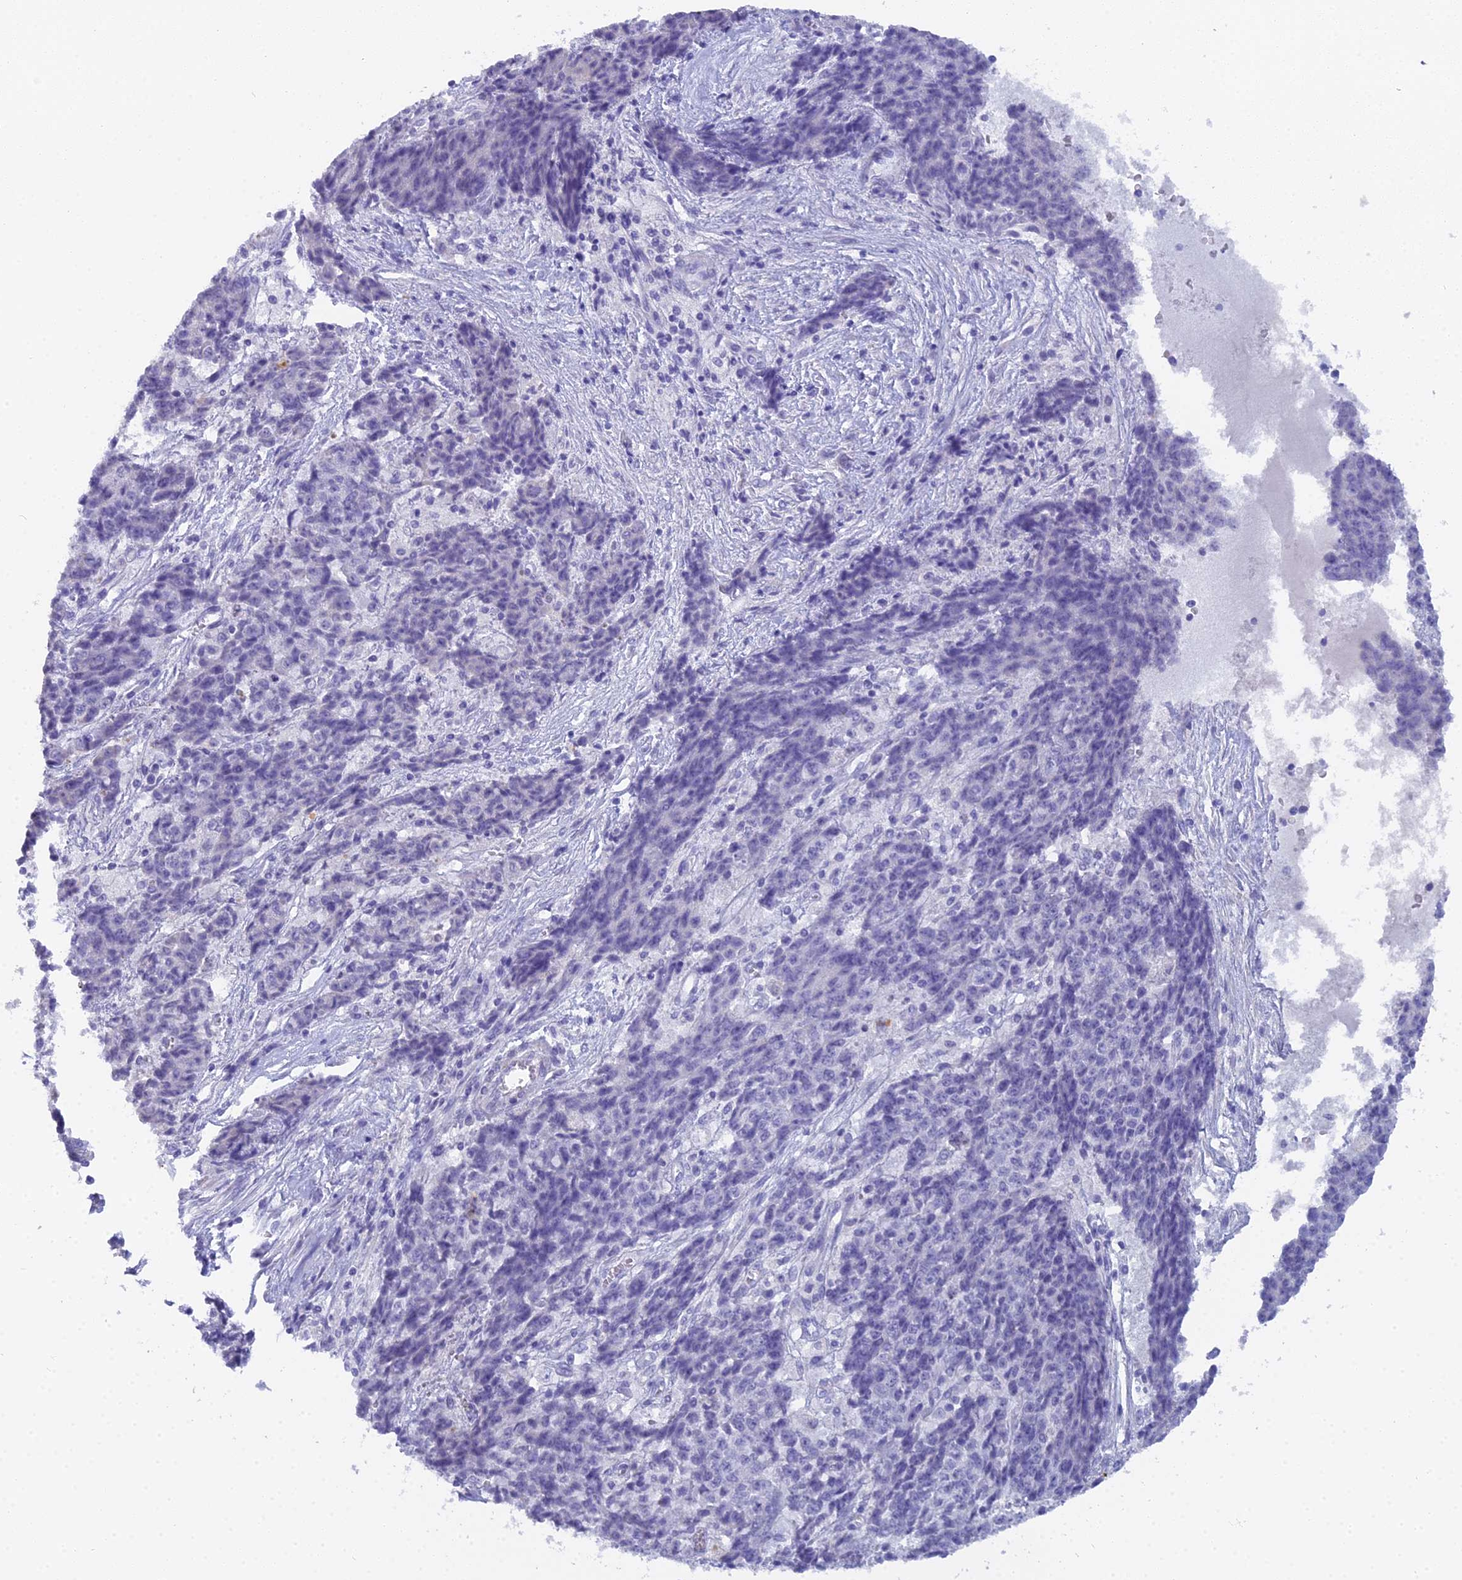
{"staining": {"intensity": "negative", "quantity": "none", "location": "none"}, "tissue": "ovarian cancer", "cell_type": "Tumor cells", "image_type": "cancer", "snomed": [{"axis": "morphology", "description": "Carcinoma, endometroid"}, {"axis": "topography", "description": "Ovary"}], "caption": "The immunohistochemistry (IHC) micrograph has no significant staining in tumor cells of ovarian endometroid carcinoma tissue.", "gene": "UNC80", "patient": {"sex": "female", "age": 42}}